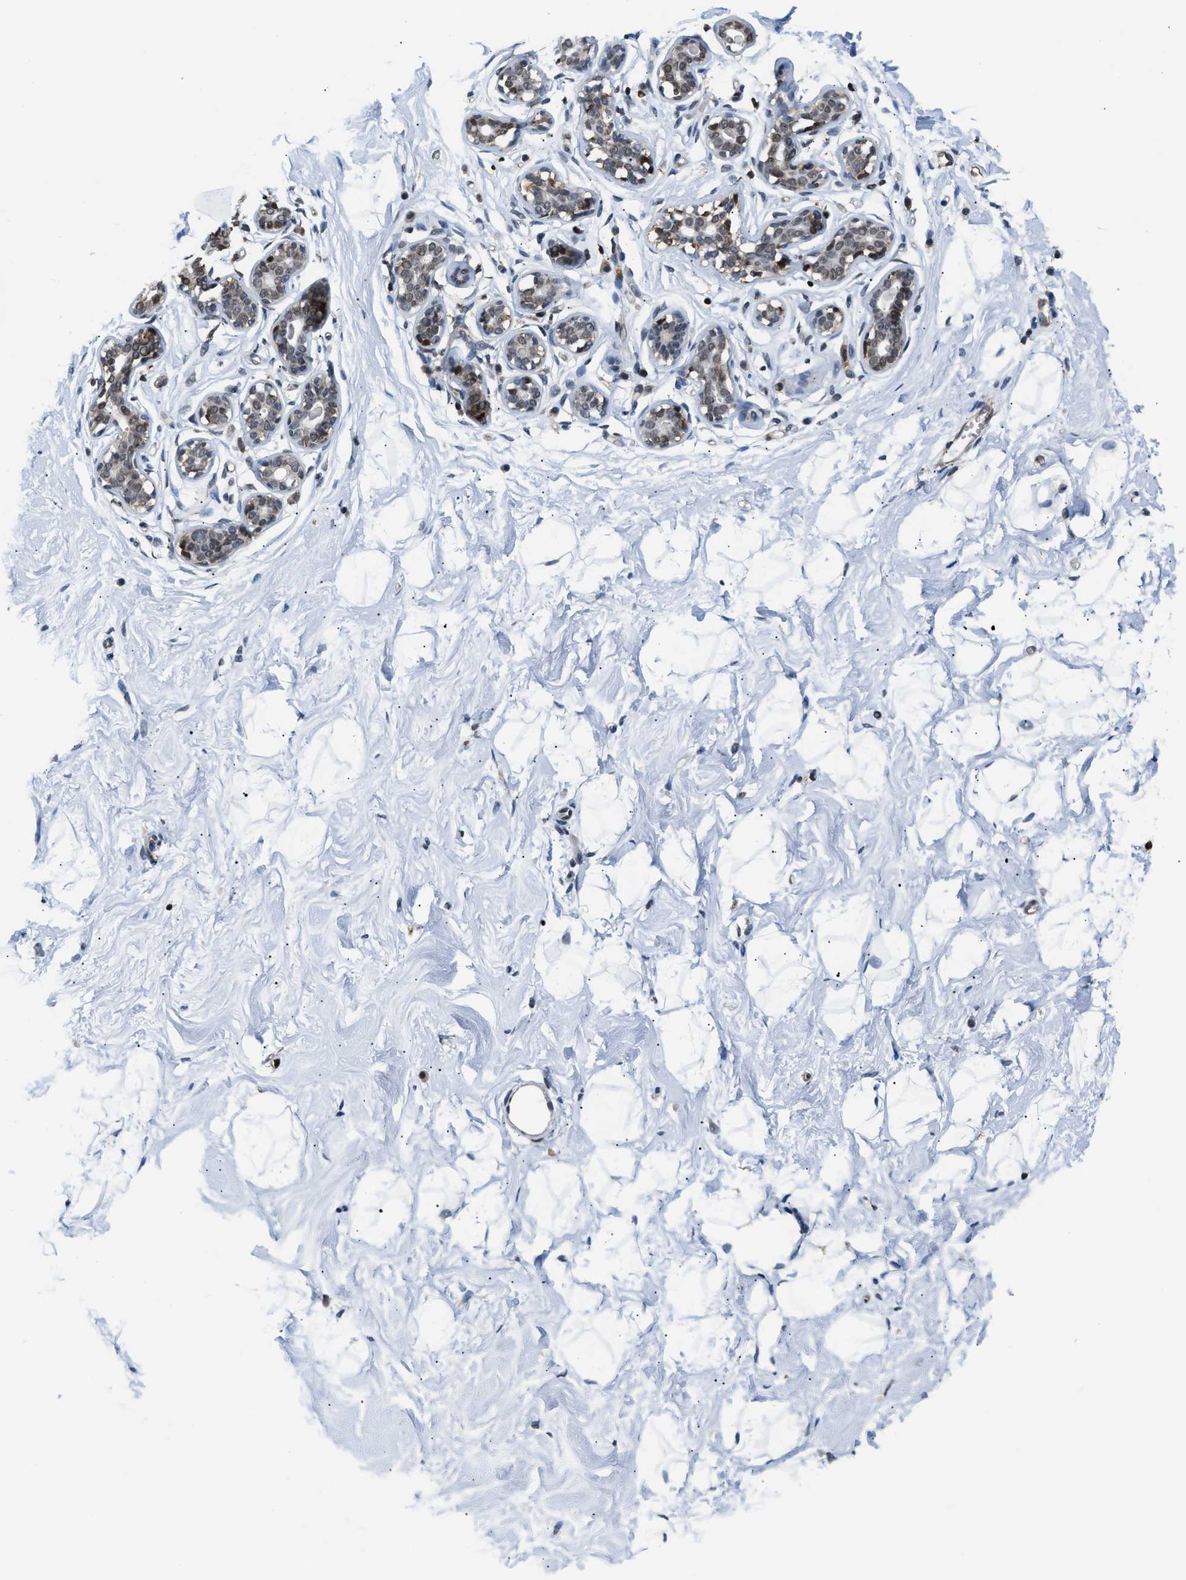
{"staining": {"intensity": "negative", "quantity": "none", "location": "none"}, "tissue": "breast", "cell_type": "Adipocytes", "image_type": "normal", "snomed": [{"axis": "morphology", "description": "Normal tissue, NOS"}, {"axis": "topography", "description": "Breast"}], "caption": "Immunohistochemical staining of normal human breast reveals no significant staining in adipocytes.", "gene": "STK10", "patient": {"sex": "female", "age": 23}}